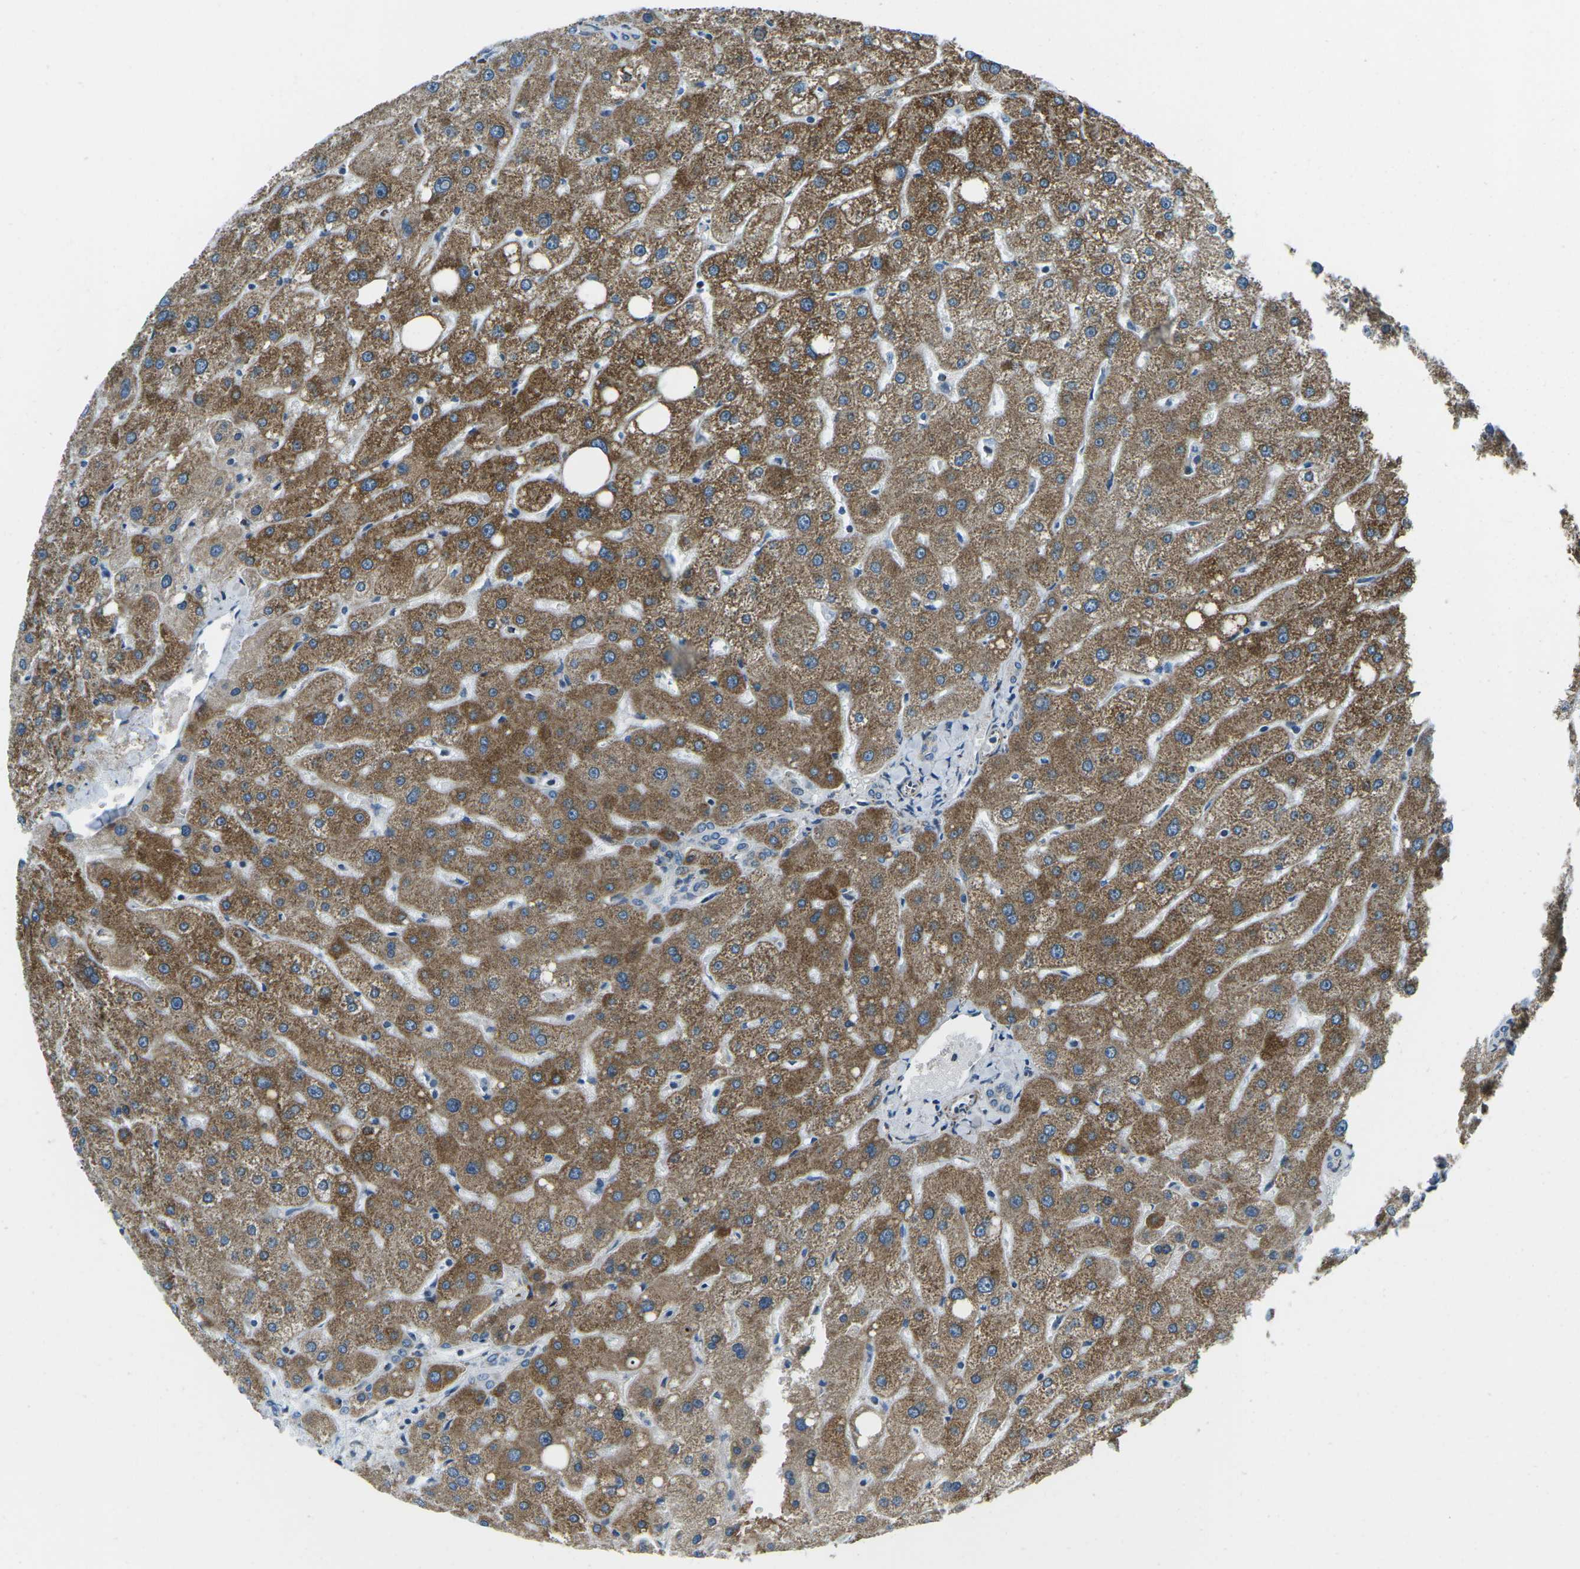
{"staining": {"intensity": "weak", "quantity": "<25%", "location": "cytoplasmic/membranous"}, "tissue": "liver", "cell_type": "Cholangiocytes", "image_type": "normal", "snomed": [{"axis": "morphology", "description": "Normal tissue, NOS"}, {"axis": "topography", "description": "Liver"}], "caption": "A photomicrograph of liver stained for a protein exhibits no brown staining in cholangiocytes.", "gene": "RFESD", "patient": {"sex": "male", "age": 73}}